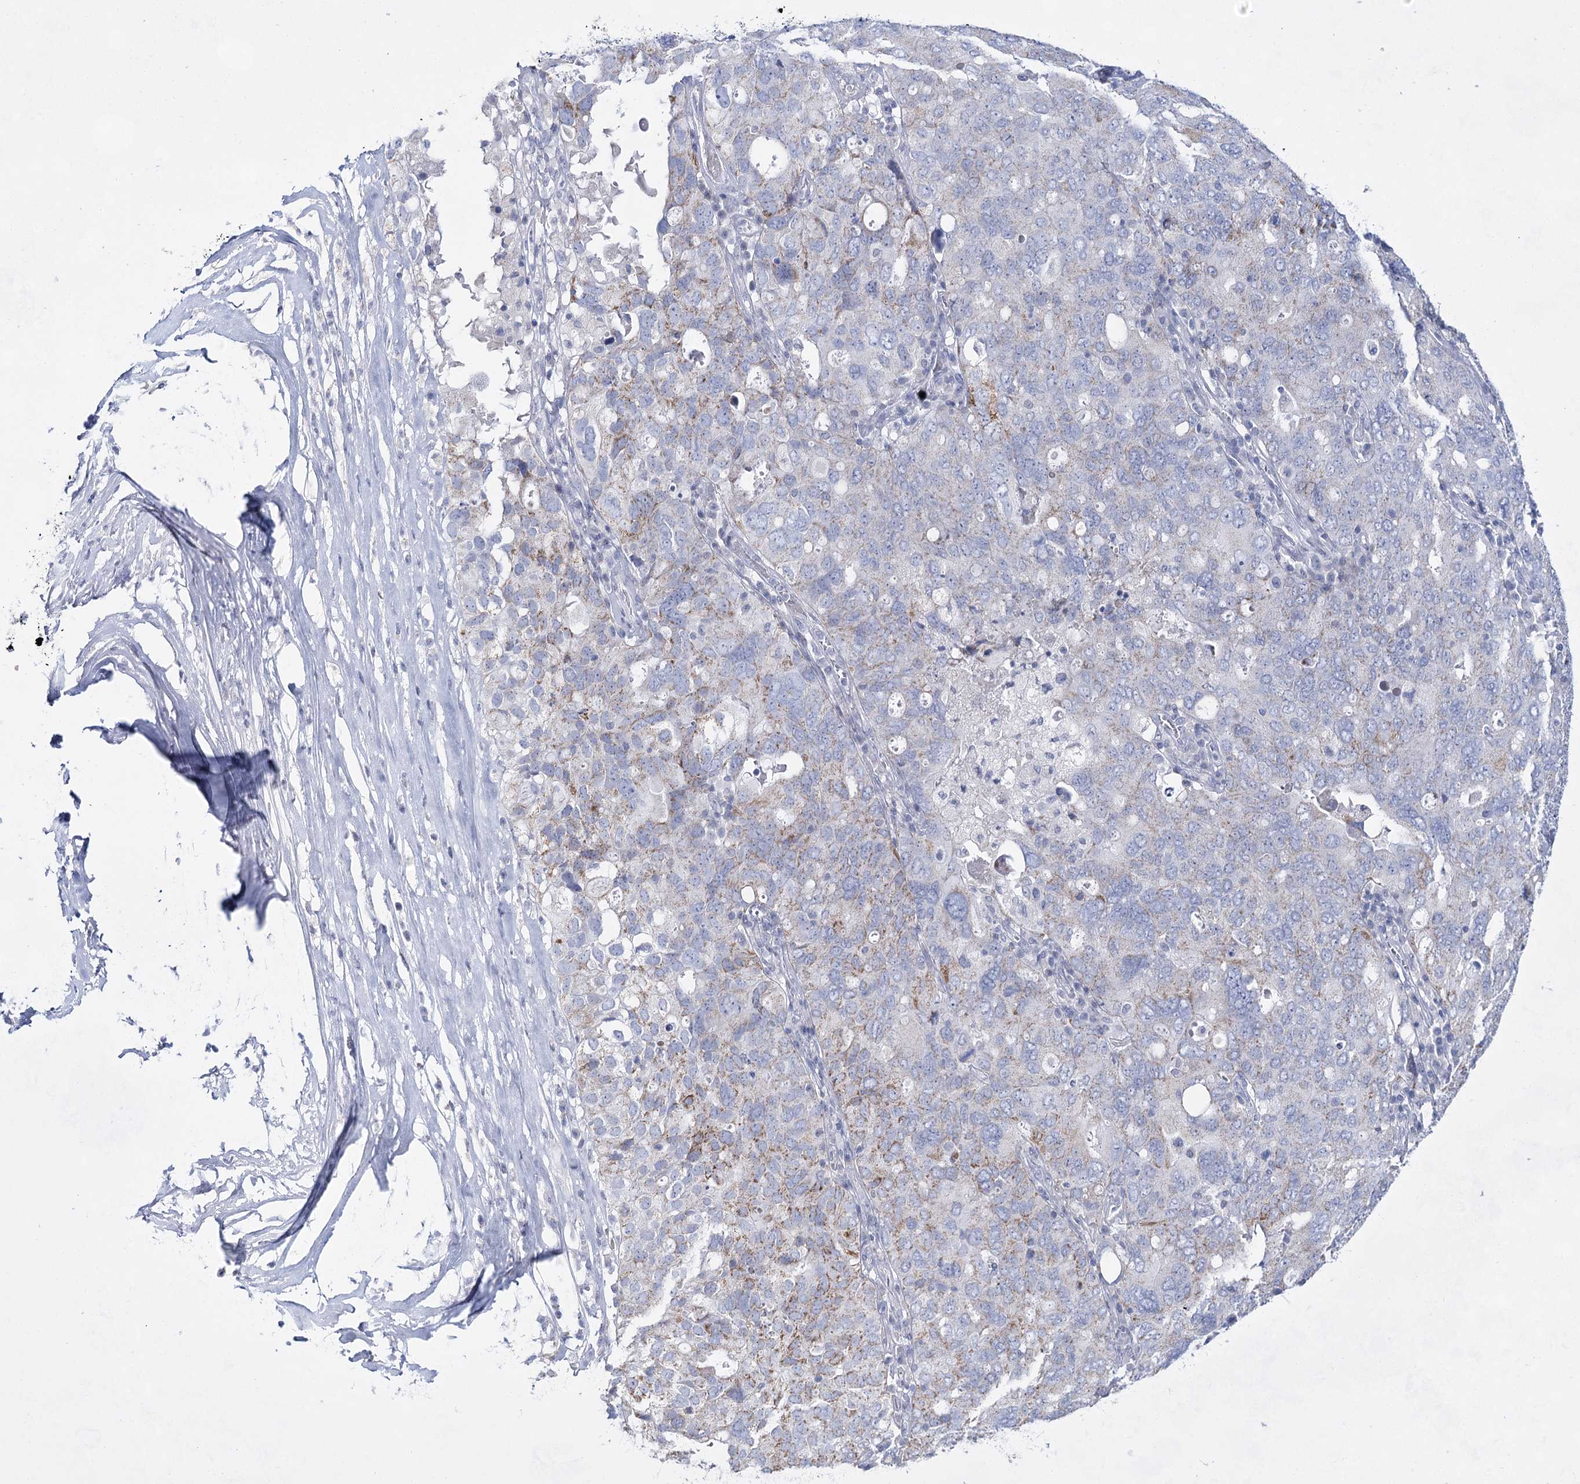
{"staining": {"intensity": "moderate", "quantity": "<25%", "location": "cytoplasmic/membranous"}, "tissue": "ovarian cancer", "cell_type": "Tumor cells", "image_type": "cancer", "snomed": [{"axis": "morphology", "description": "Carcinoma, endometroid"}, {"axis": "topography", "description": "Ovary"}], "caption": "Protein expression analysis of ovarian cancer reveals moderate cytoplasmic/membranous positivity in approximately <25% of tumor cells. The staining is performed using DAB (3,3'-diaminobenzidine) brown chromogen to label protein expression. The nuclei are counter-stained blue using hematoxylin.", "gene": "BPHL", "patient": {"sex": "female", "age": 62}}